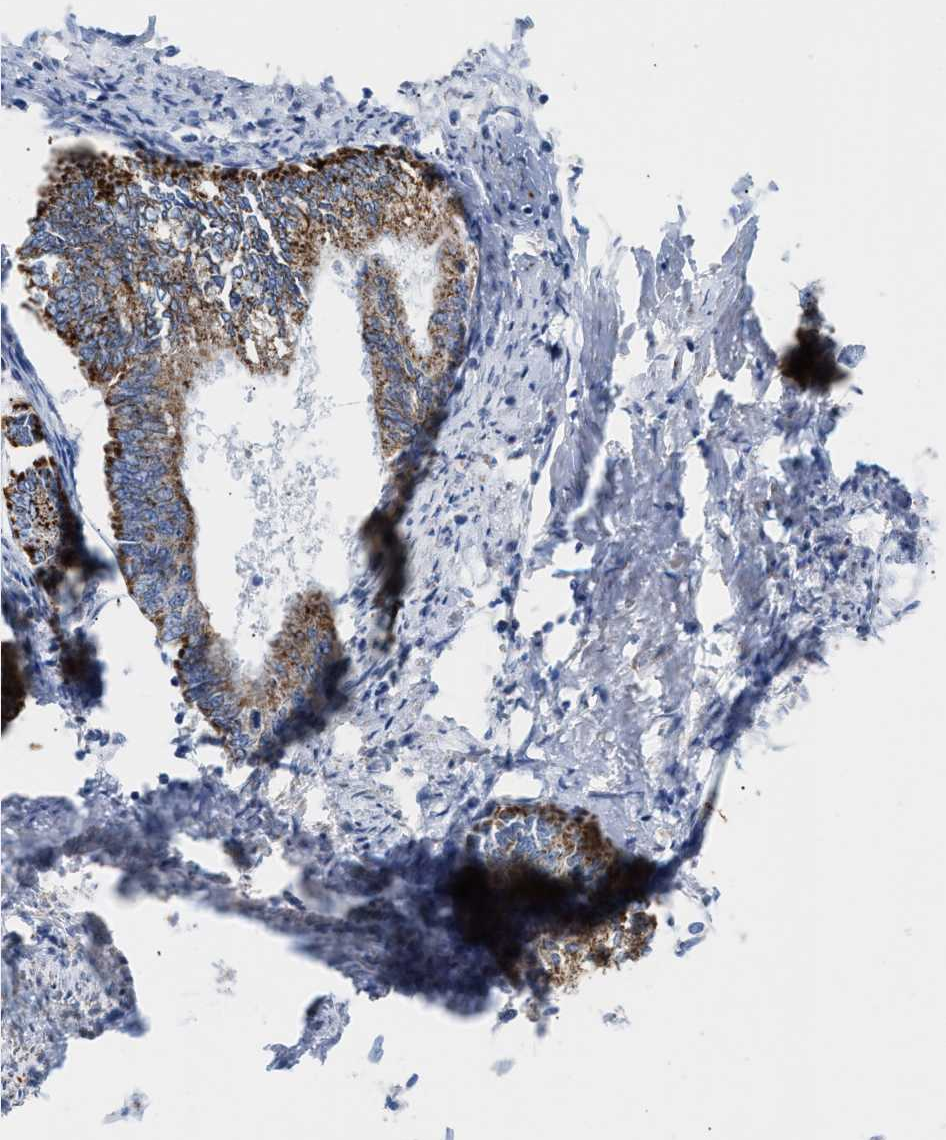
{"staining": {"intensity": "moderate", "quantity": ">75%", "location": "cytoplasmic/membranous"}, "tissue": "endometrial cancer", "cell_type": "Tumor cells", "image_type": "cancer", "snomed": [{"axis": "morphology", "description": "Adenocarcinoma, NOS"}, {"axis": "topography", "description": "Endometrium"}], "caption": "Adenocarcinoma (endometrial) stained with a brown dye exhibits moderate cytoplasmic/membranous positive positivity in approximately >75% of tumor cells.", "gene": "JAG1", "patient": {"sex": "female", "age": 86}}